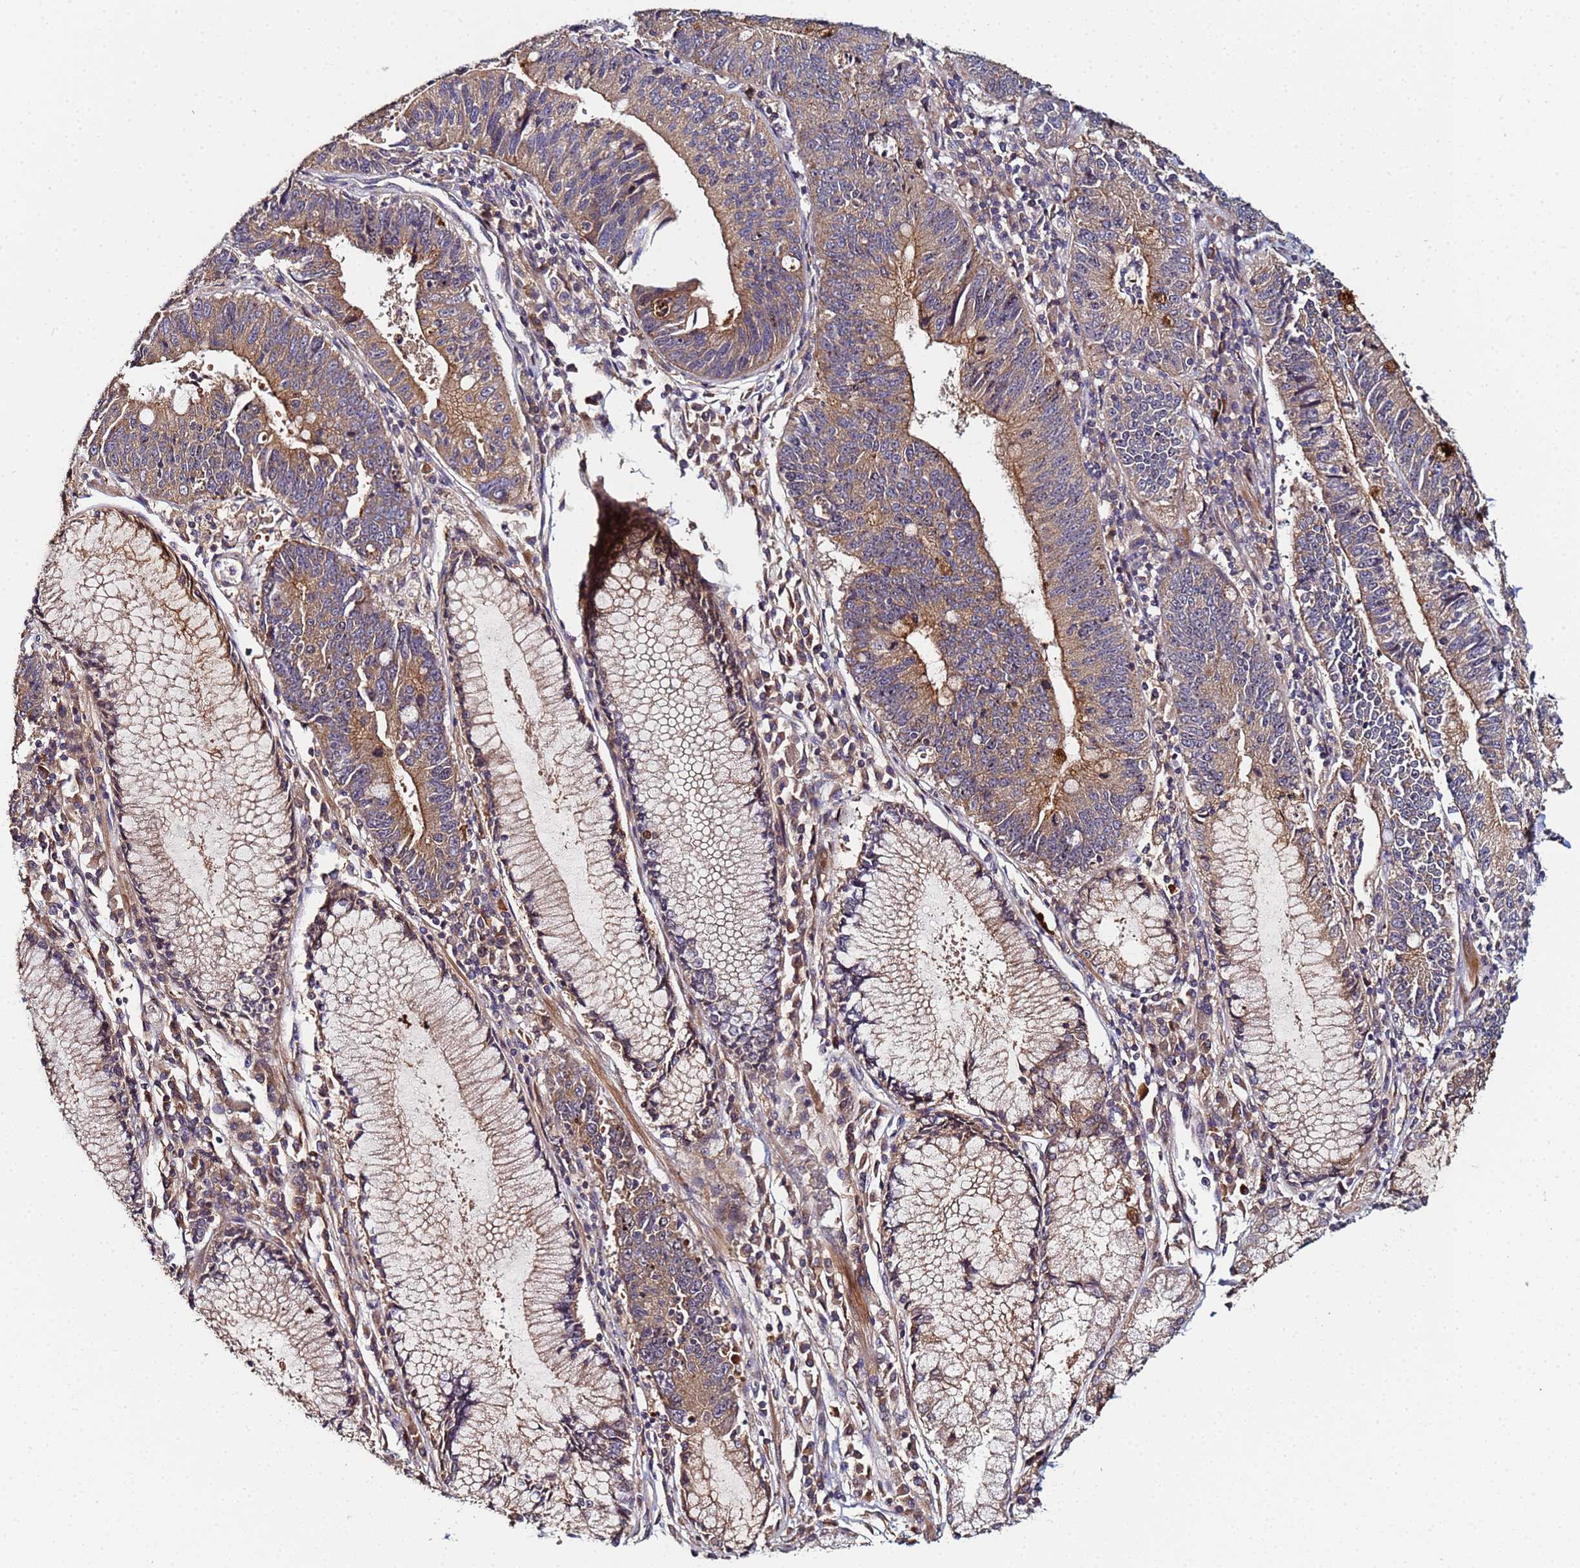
{"staining": {"intensity": "moderate", "quantity": ">75%", "location": "cytoplasmic/membranous"}, "tissue": "stomach cancer", "cell_type": "Tumor cells", "image_type": "cancer", "snomed": [{"axis": "morphology", "description": "Adenocarcinoma, NOS"}, {"axis": "topography", "description": "Stomach"}], "caption": "High-magnification brightfield microscopy of adenocarcinoma (stomach) stained with DAB (3,3'-diaminobenzidine) (brown) and counterstained with hematoxylin (blue). tumor cells exhibit moderate cytoplasmic/membranous staining is identified in about>75% of cells.", "gene": "OSER1", "patient": {"sex": "male", "age": 59}}